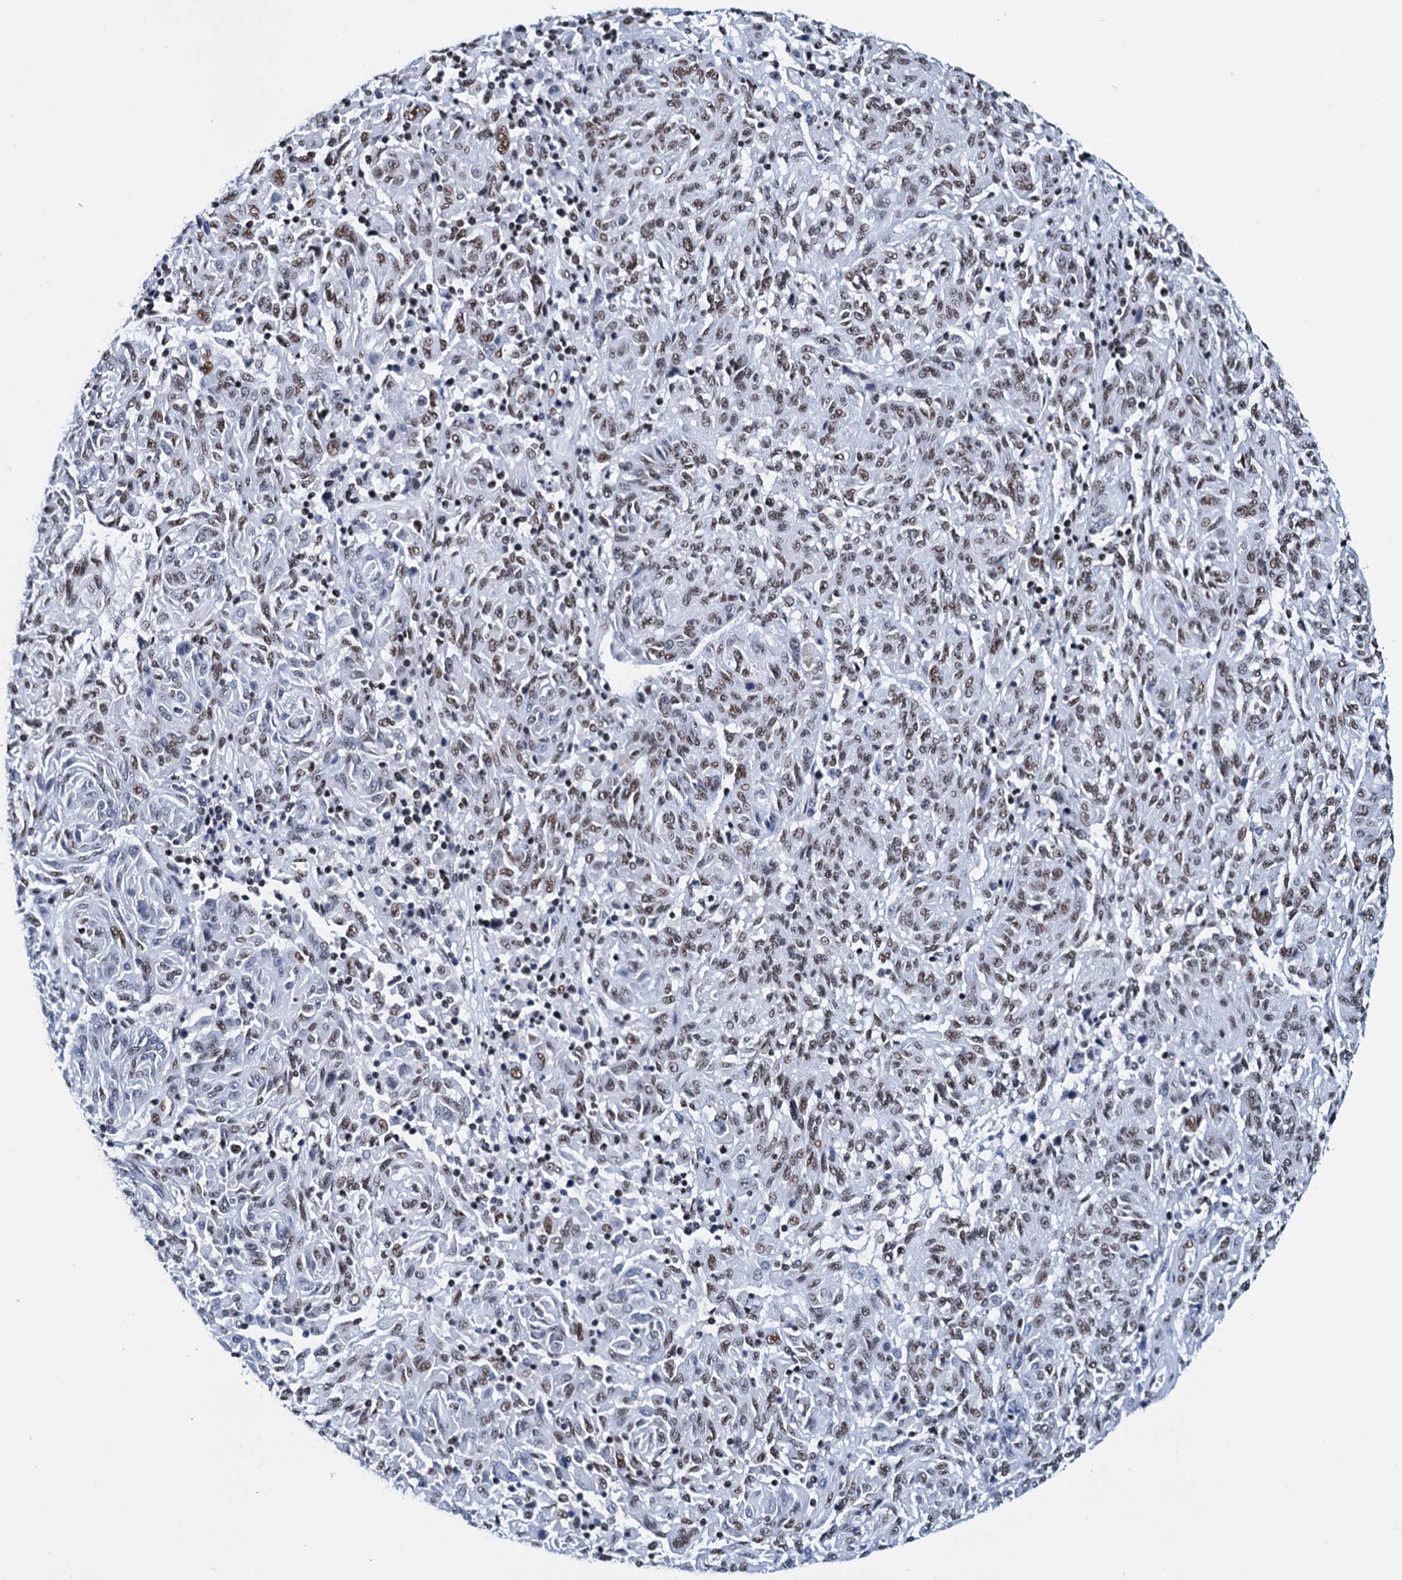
{"staining": {"intensity": "moderate", "quantity": ">75%", "location": "nuclear"}, "tissue": "melanoma", "cell_type": "Tumor cells", "image_type": "cancer", "snomed": [{"axis": "morphology", "description": "Malignant melanoma, NOS"}, {"axis": "topography", "description": "Skin"}], "caption": "This micrograph displays melanoma stained with IHC to label a protein in brown. The nuclear of tumor cells show moderate positivity for the protein. Nuclei are counter-stained blue.", "gene": "SLTM", "patient": {"sex": "male", "age": 53}}